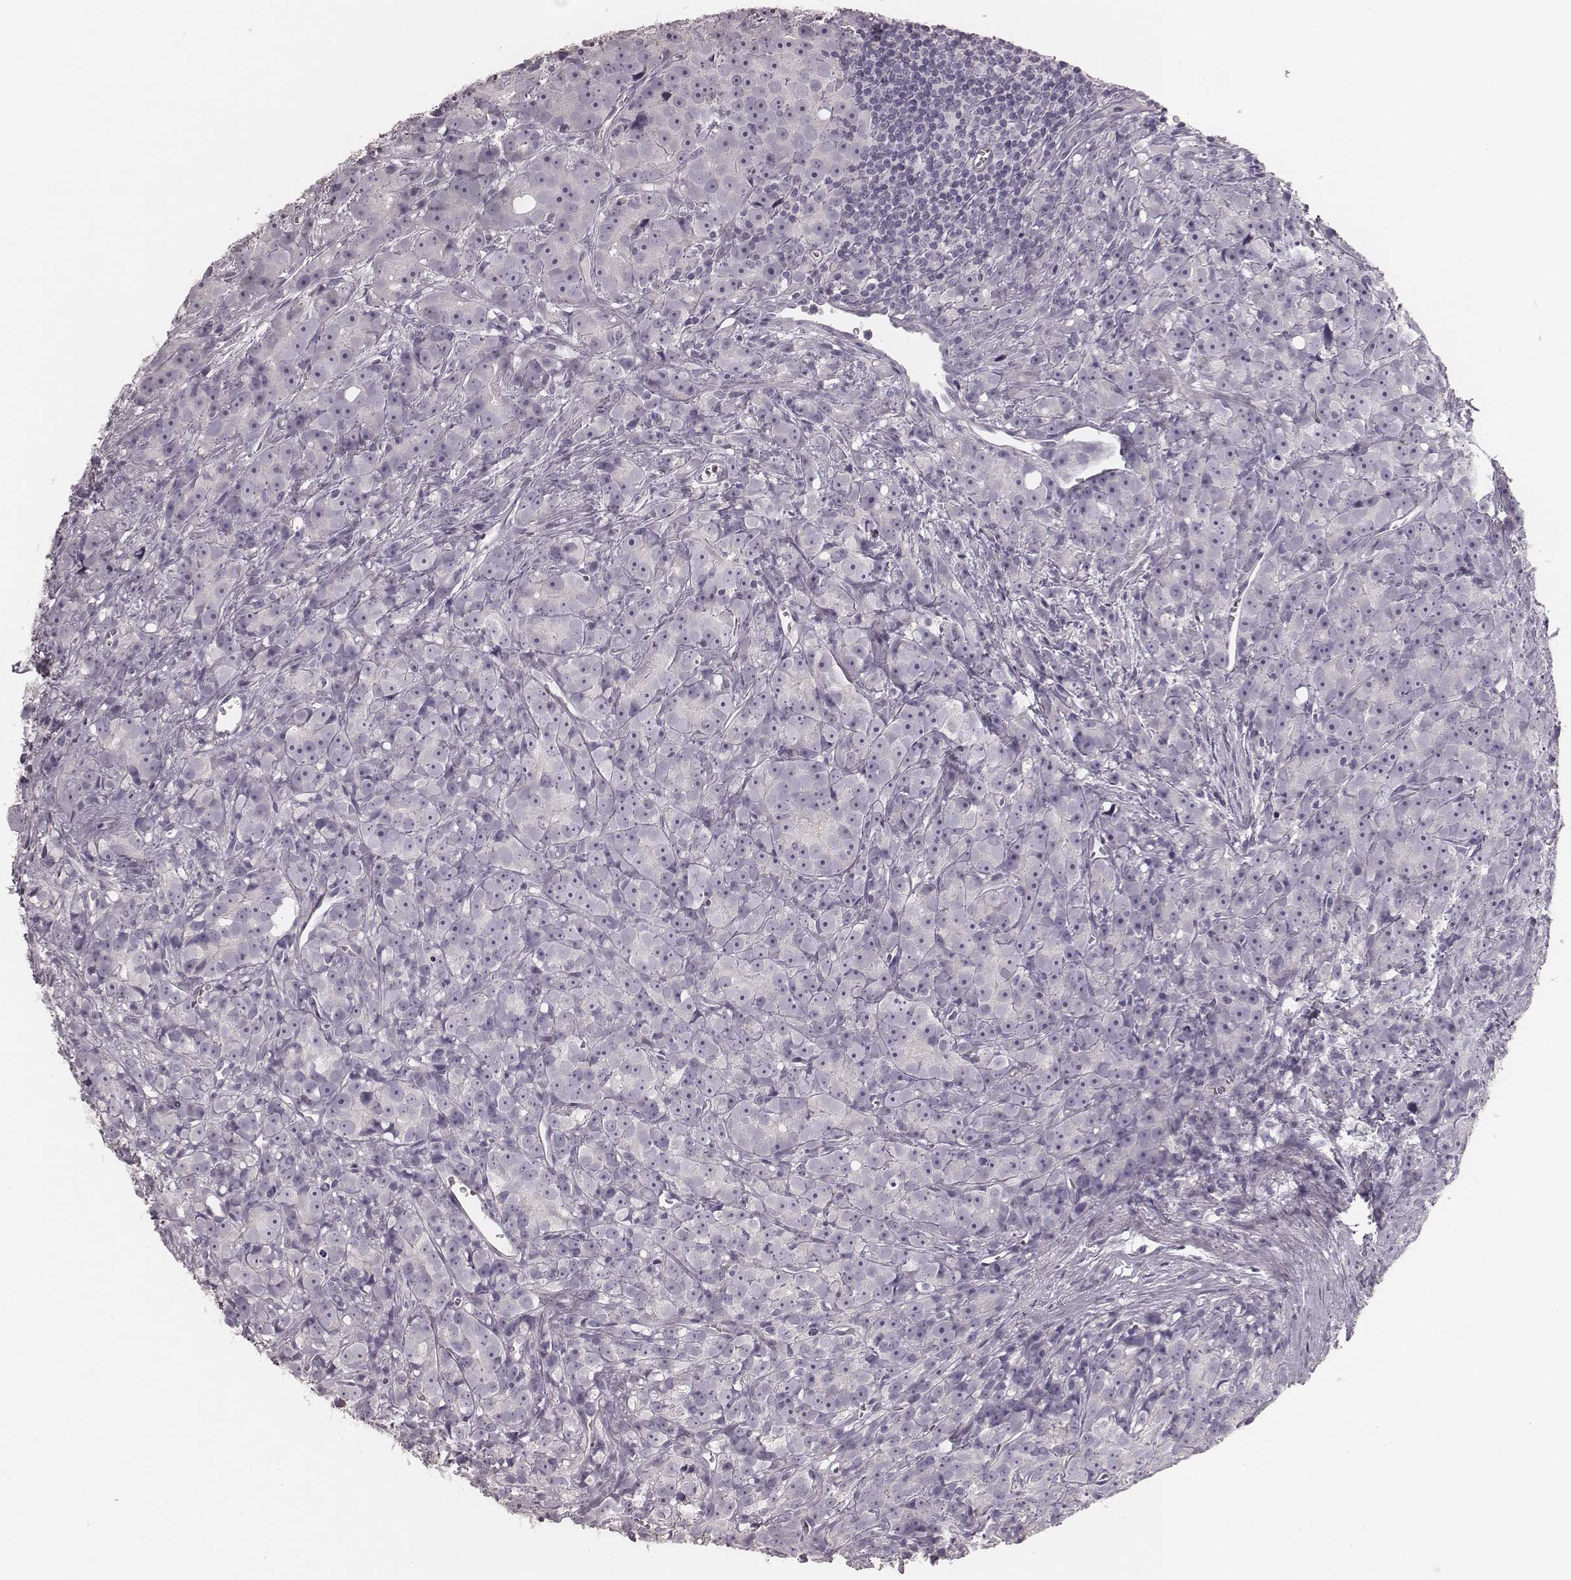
{"staining": {"intensity": "negative", "quantity": "none", "location": "none"}, "tissue": "prostate cancer", "cell_type": "Tumor cells", "image_type": "cancer", "snomed": [{"axis": "morphology", "description": "Adenocarcinoma, High grade"}, {"axis": "topography", "description": "Prostate"}], "caption": "Protein analysis of prostate cancer shows no significant expression in tumor cells.", "gene": "ZP4", "patient": {"sex": "male", "age": 77}}